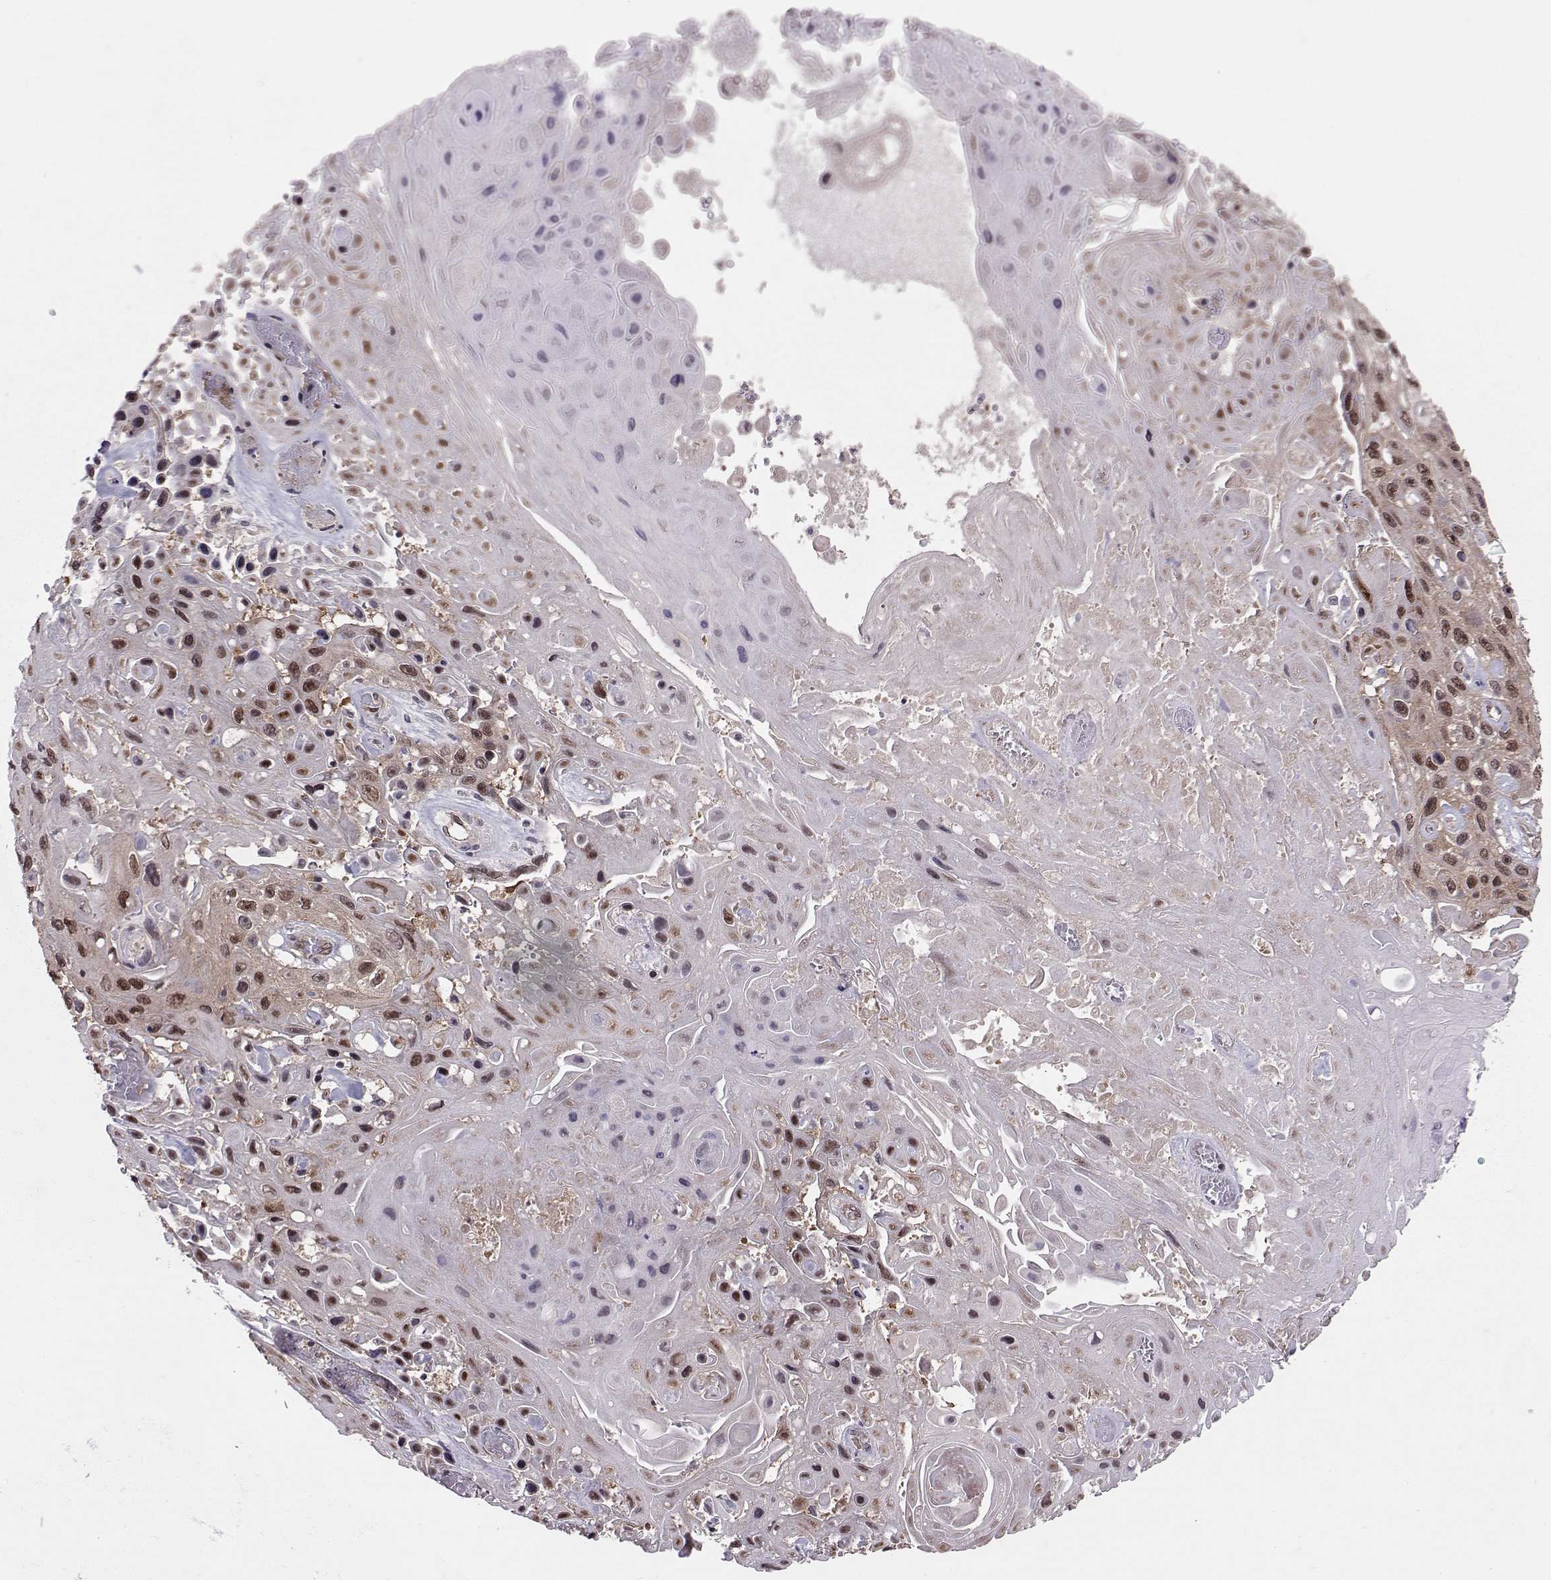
{"staining": {"intensity": "moderate", "quantity": ">75%", "location": "cytoplasmic/membranous,nuclear"}, "tissue": "skin cancer", "cell_type": "Tumor cells", "image_type": "cancer", "snomed": [{"axis": "morphology", "description": "Squamous cell carcinoma, NOS"}, {"axis": "topography", "description": "Skin"}], "caption": "DAB immunohistochemical staining of skin squamous cell carcinoma demonstrates moderate cytoplasmic/membranous and nuclear protein expression in approximately >75% of tumor cells.", "gene": "PPP2R2A", "patient": {"sex": "male", "age": 82}}